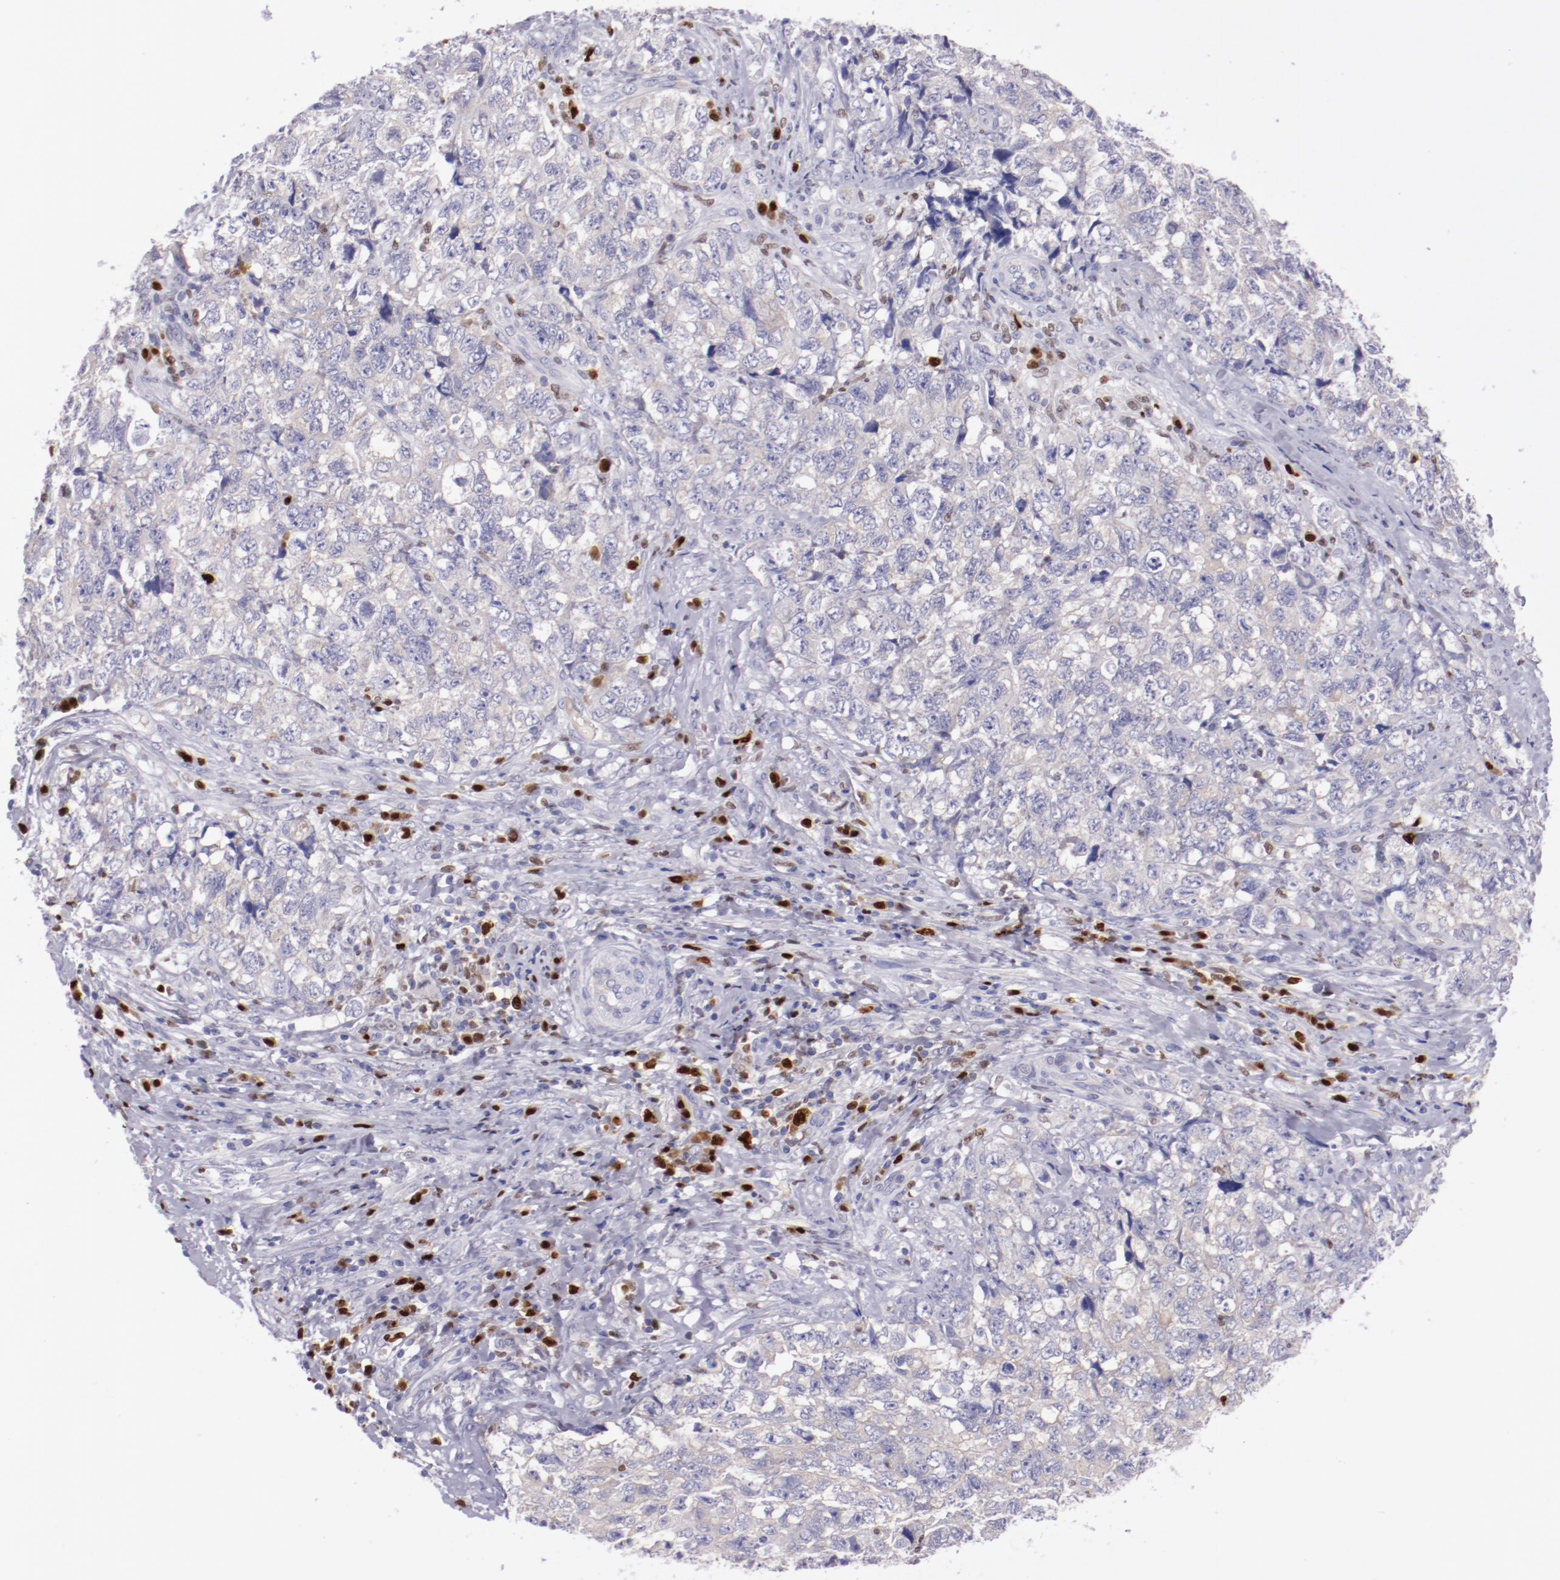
{"staining": {"intensity": "weak", "quantity": ">75%", "location": "cytoplasmic/membranous"}, "tissue": "testis cancer", "cell_type": "Tumor cells", "image_type": "cancer", "snomed": [{"axis": "morphology", "description": "Carcinoma, Embryonal, NOS"}, {"axis": "topography", "description": "Testis"}], "caption": "This photomicrograph reveals testis cancer (embryonal carcinoma) stained with IHC to label a protein in brown. The cytoplasmic/membranous of tumor cells show weak positivity for the protein. Nuclei are counter-stained blue.", "gene": "IRF8", "patient": {"sex": "male", "age": 31}}